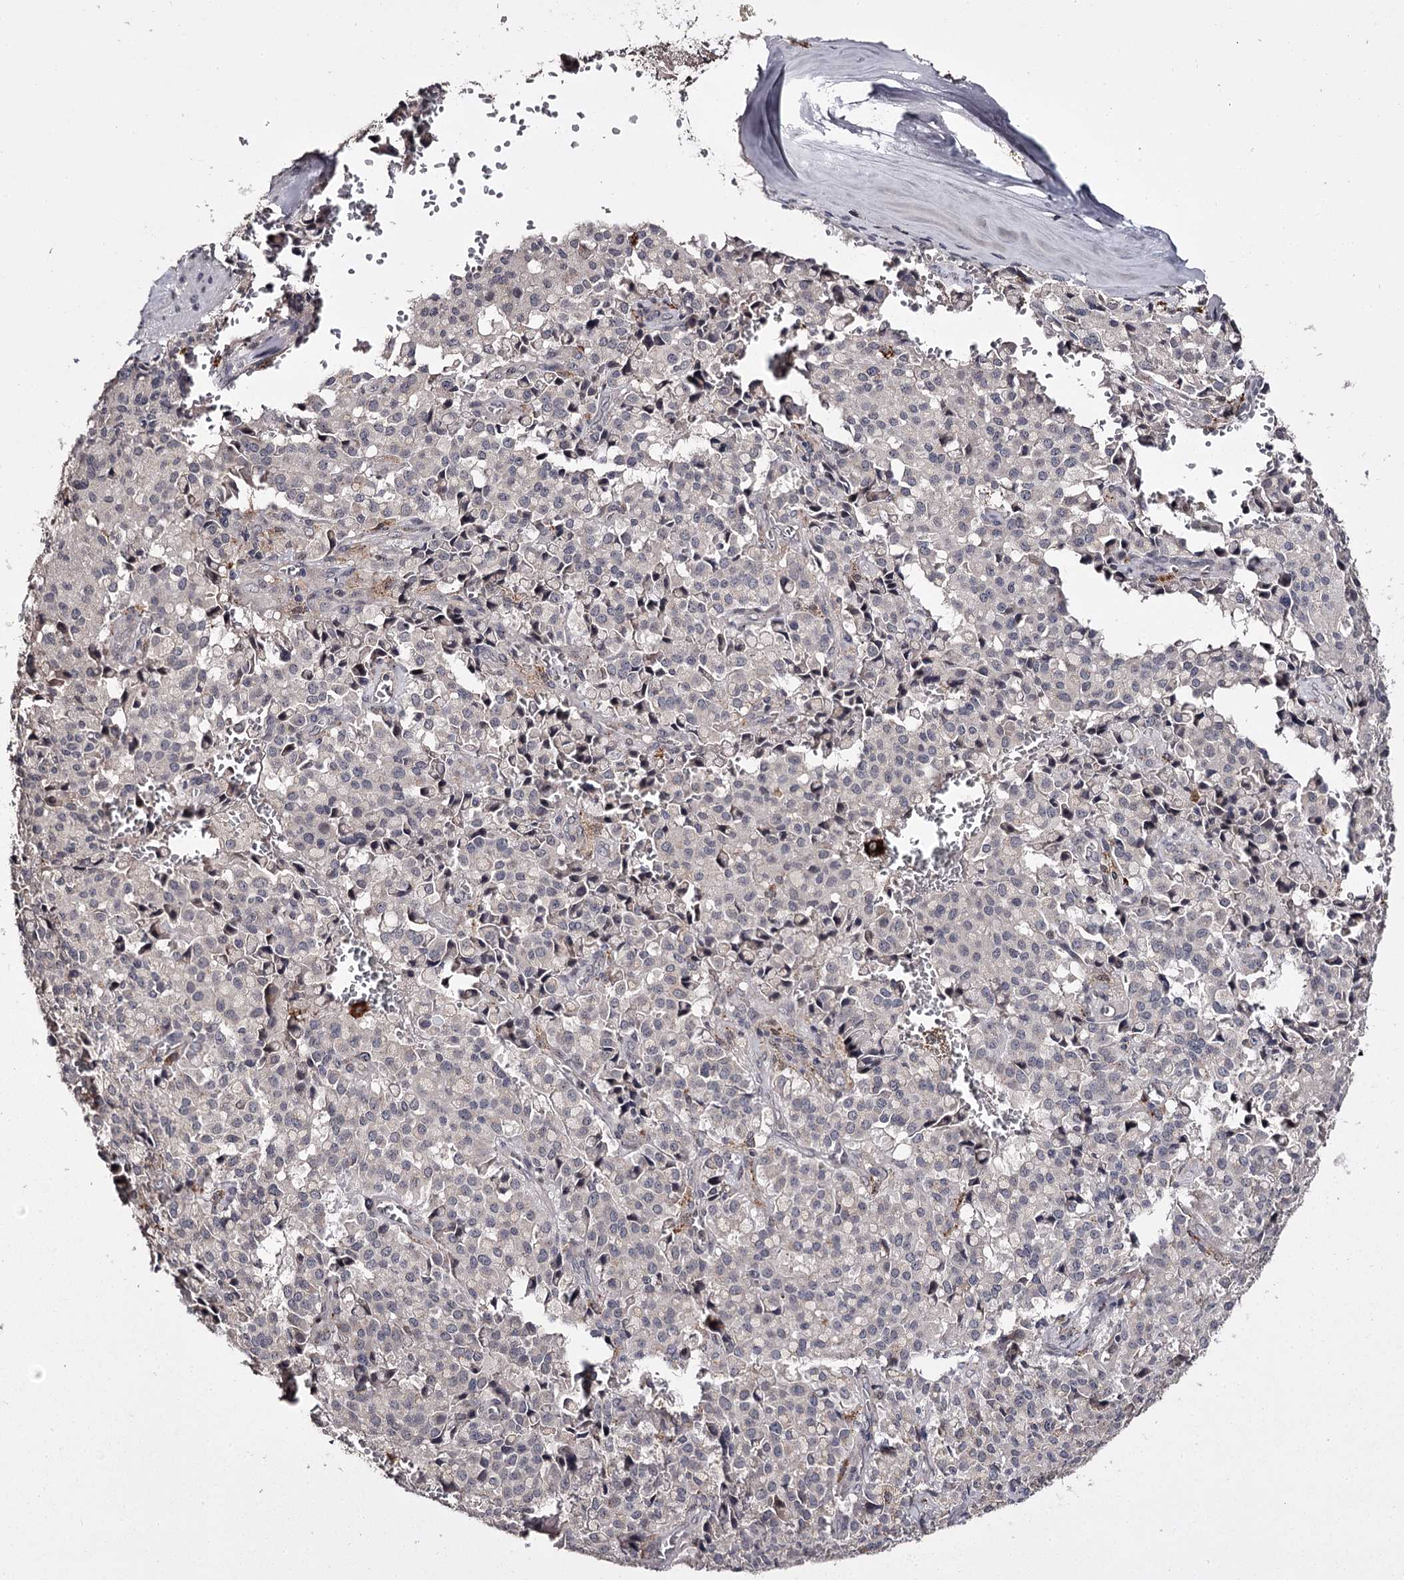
{"staining": {"intensity": "negative", "quantity": "none", "location": "none"}, "tissue": "pancreatic cancer", "cell_type": "Tumor cells", "image_type": "cancer", "snomed": [{"axis": "morphology", "description": "Adenocarcinoma, NOS"}, {"axis": "topography", "description": "Pancreas"}], "caption": "The histopathology image displays no significant staining in tumor cells of pancreatic cancer (adenocarcinoma).", "gene": "SLC32A1", "patient": {"sex": "male", "age": 65}}